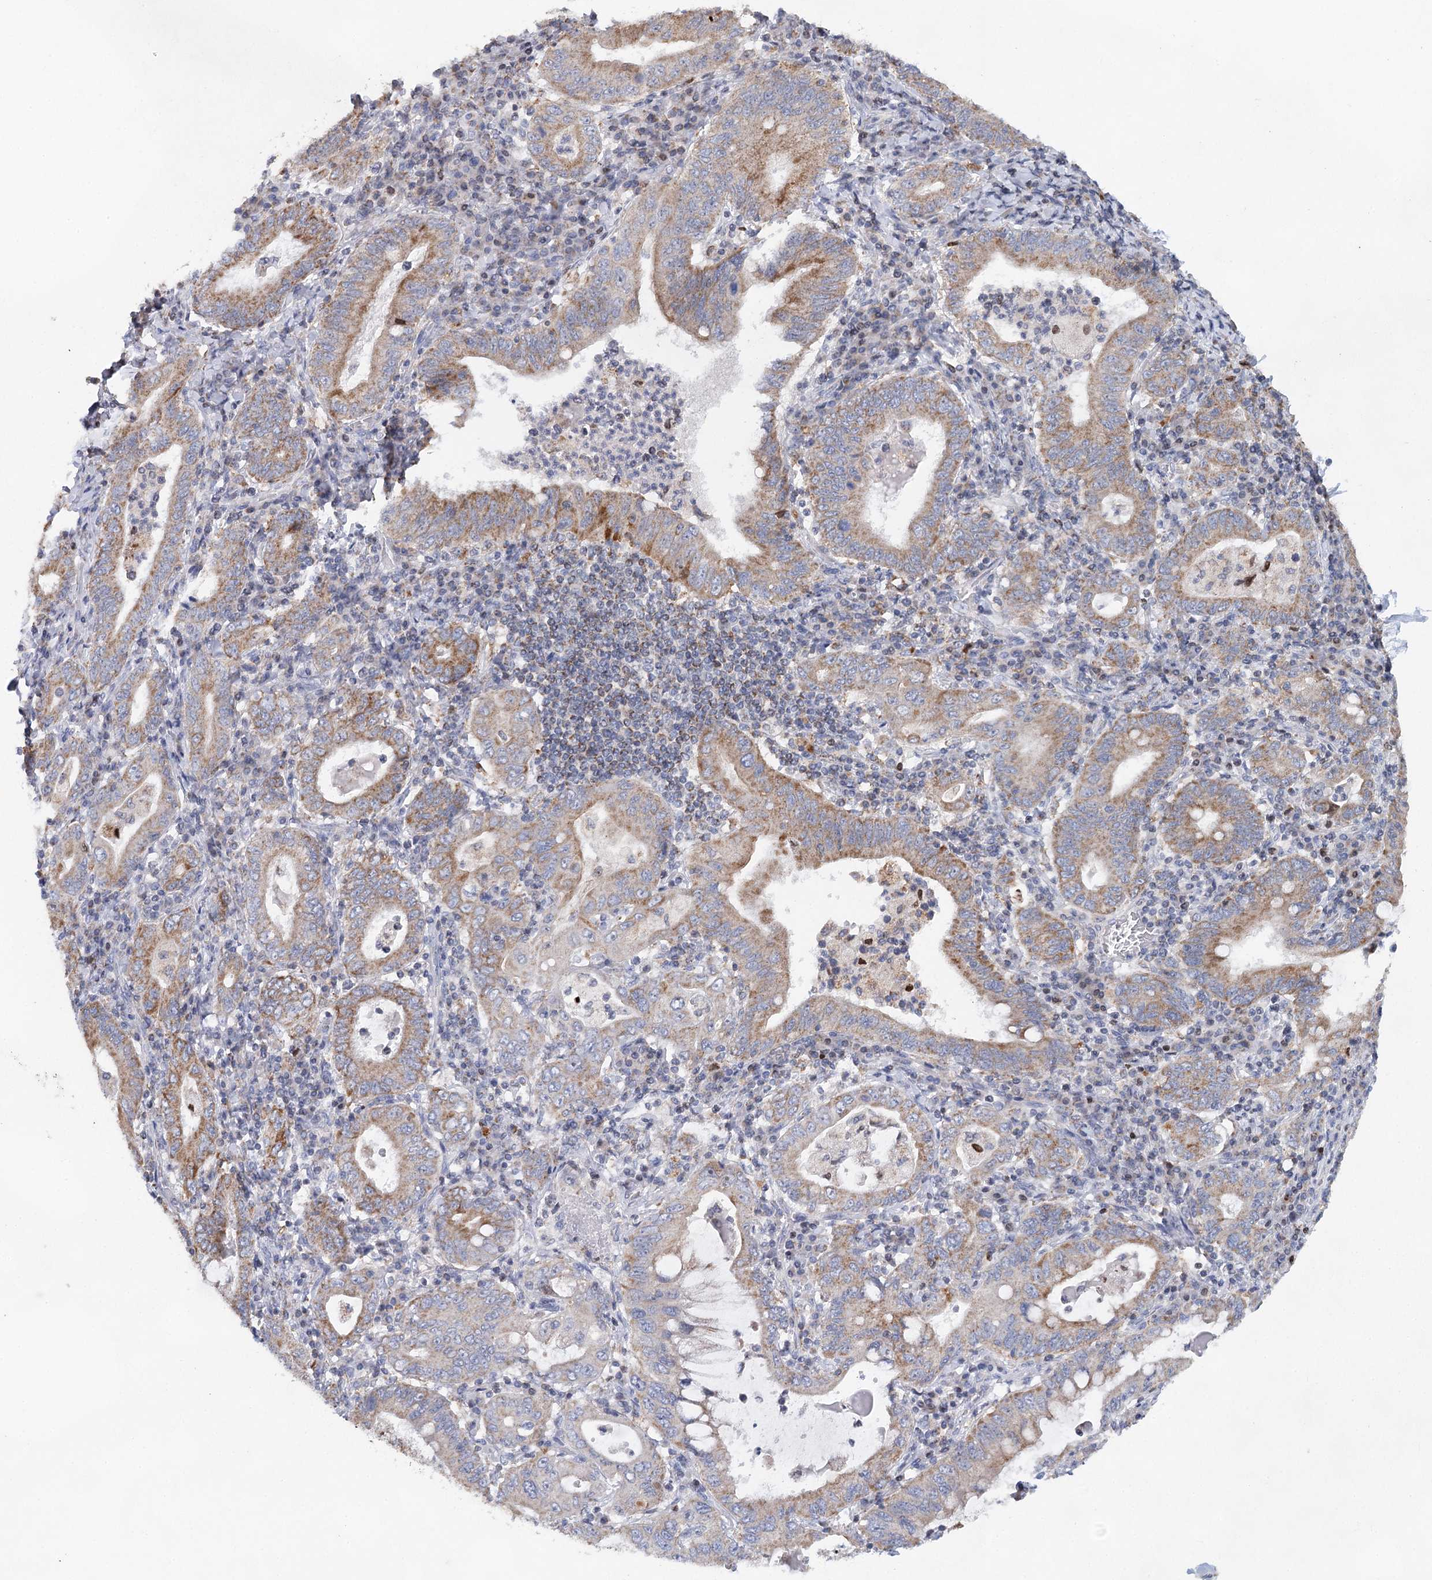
{"staining": {"intensity": "moderate", "quantity": "25%-75%", "location": "cytoplasmic/membranous"}, "tissue": "stomach cancer", "cell_type": "Tumor cells", "image_type": "cancer", "snomed": [{"axis": "morphology", "description": "Normal tissue, NOS"}, {"axis": "morphology", "description": "Adenocarcinoma, NOS"}, {"axis": "topography", "description": "Esophagus"}, {"axis": "topography", "description": "Stomach, upper"}, {"axis": "topography", "description": "Peripheral nerve tissue"}], "caption": "Immunohistochemistry (IHC) micrograph of neoplastic tissue: stomach cancer (adenocarcinoma) stained using IHC reveals medium levels of moderate protein expression localized specifically in the cytoplasmic/membranous of tumor cells, appearing as a cytoplasmic/membranous brown color.", "gene": "XPO6", "patient": {"sex": "male", "age": 62}}